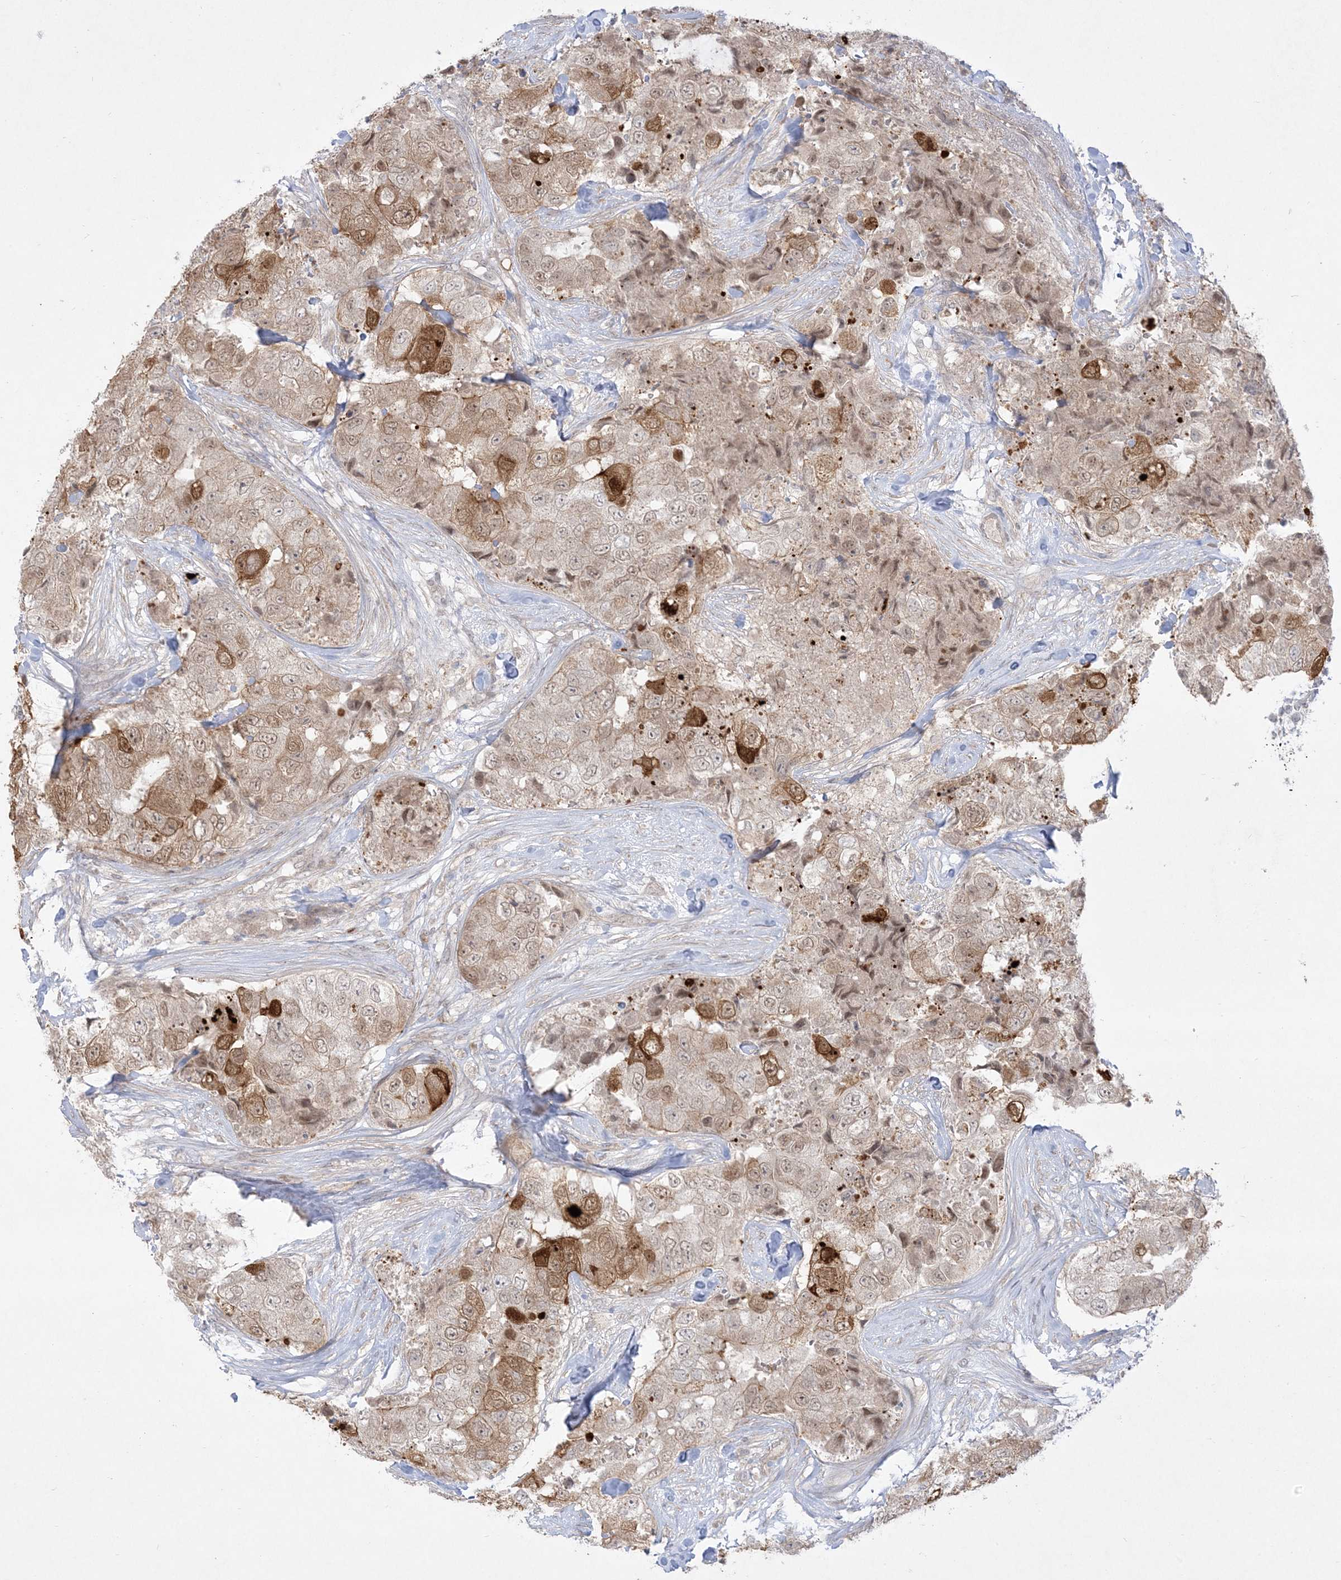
{"staining": {"intensity": "moderate", "quantity": "25%-75%", "location": "cytoplasmic/membranous,nuclear"}, "tissue": "breast cancer", "cell_type": "Tumor cells", "image_type": "cancer", "snomed": [{"axis": "morphology", "description": "Duct carcinoma"}, {"axis": "topography", "description": "Breast"}], "caption": "About 25%-75% of tumor cells in human breast cancer reveal moderate cytoplasmic/membranous and nuclear protein staining as visualized by brown immunohistochemical staining.", "gene": "PTK6", "patient": {"sex": "female", "age": 62}}